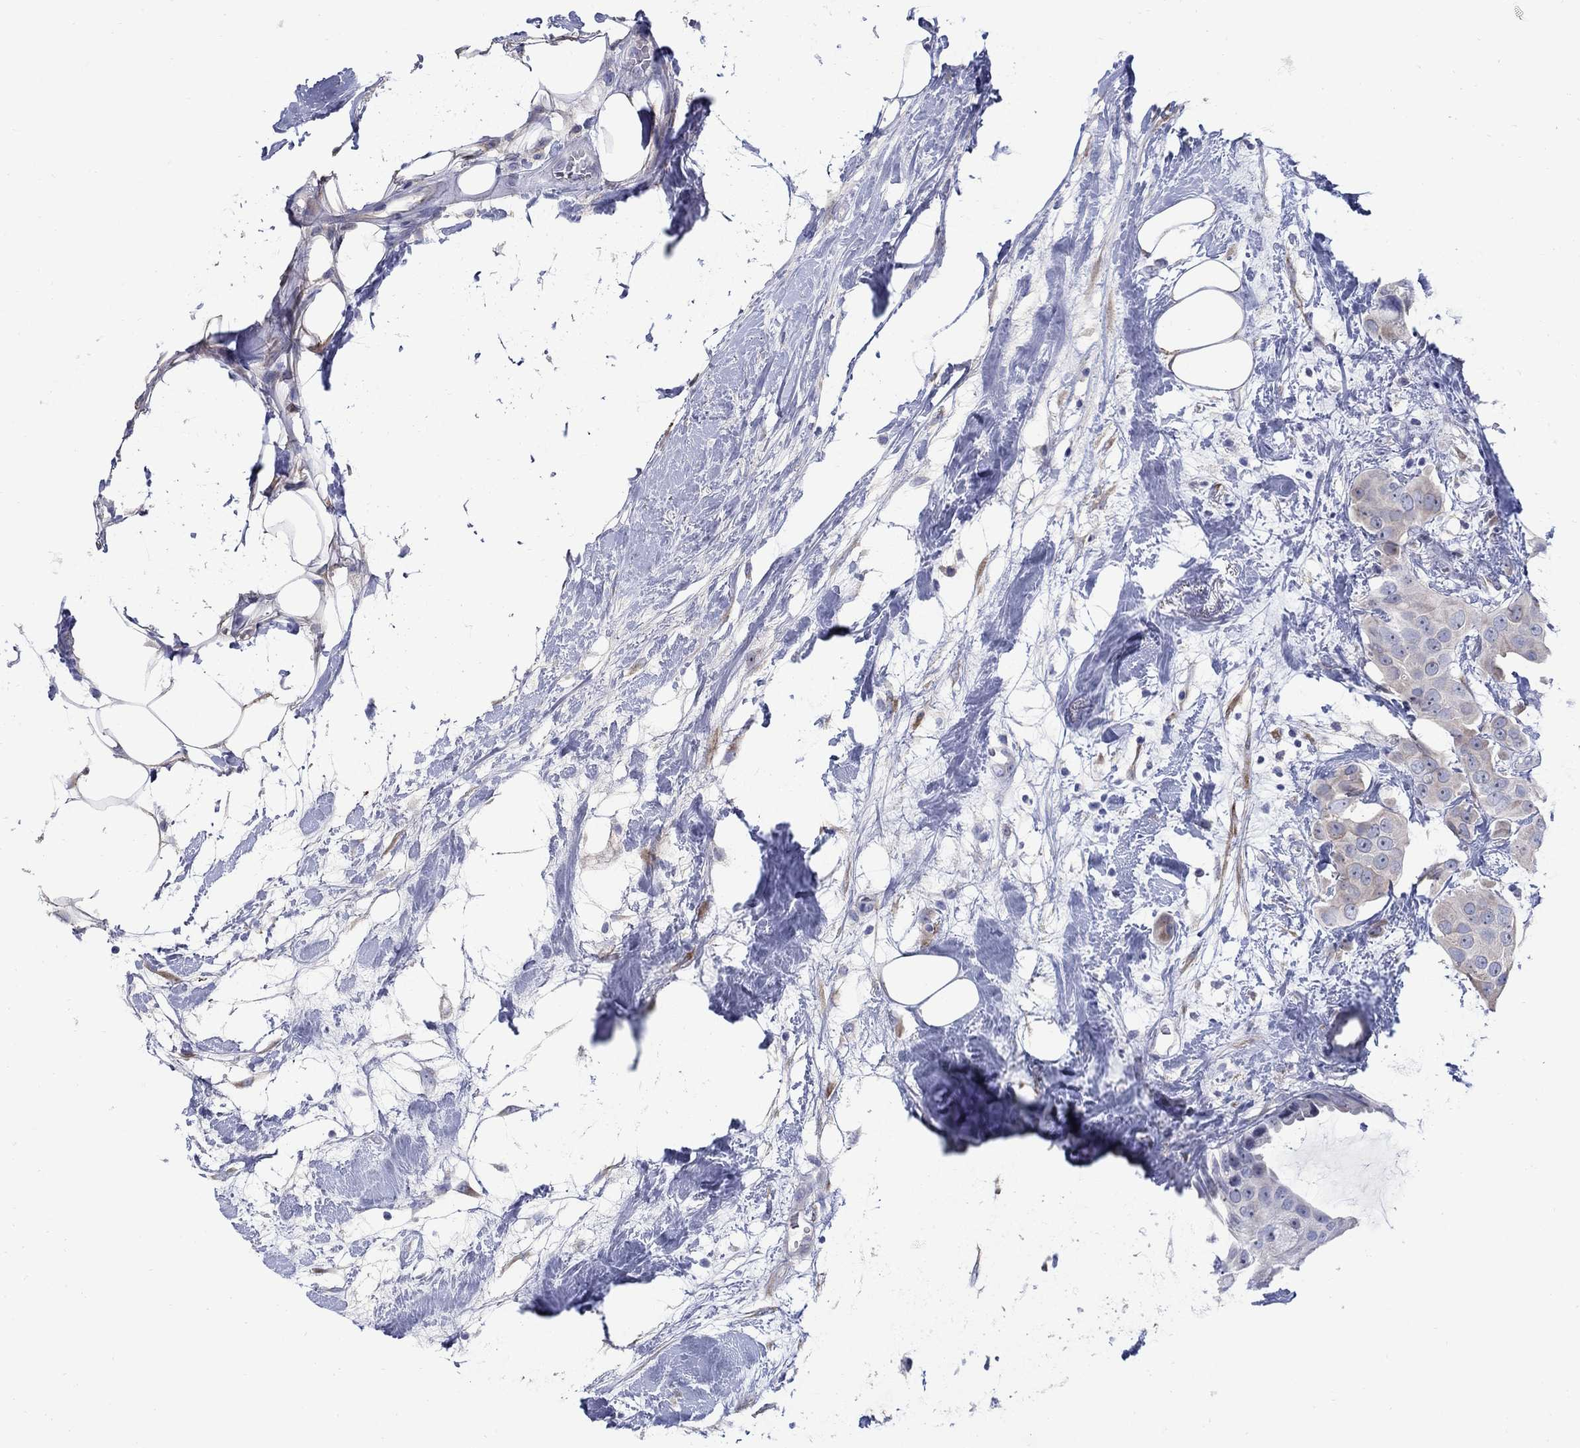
{"staining": {"intensity": "negative", "quantity": "none", "location": "none"}, "tissue": "breast cancer", "cell_type": "Tumor cells", "image_type": "cancer", "snomed": [{"axis": "morphology", "description": "Duct carcinoma"}, {"axis": "topography", "description": "Breast"}], "caption": "This is a image of immunohistochemistry staining of breast cancer (infiltrating ductal carcinoma), which shows no positivity in tumor cells.", "gene": "REEP2", "patient": {"sex": "female", "age": 45}}